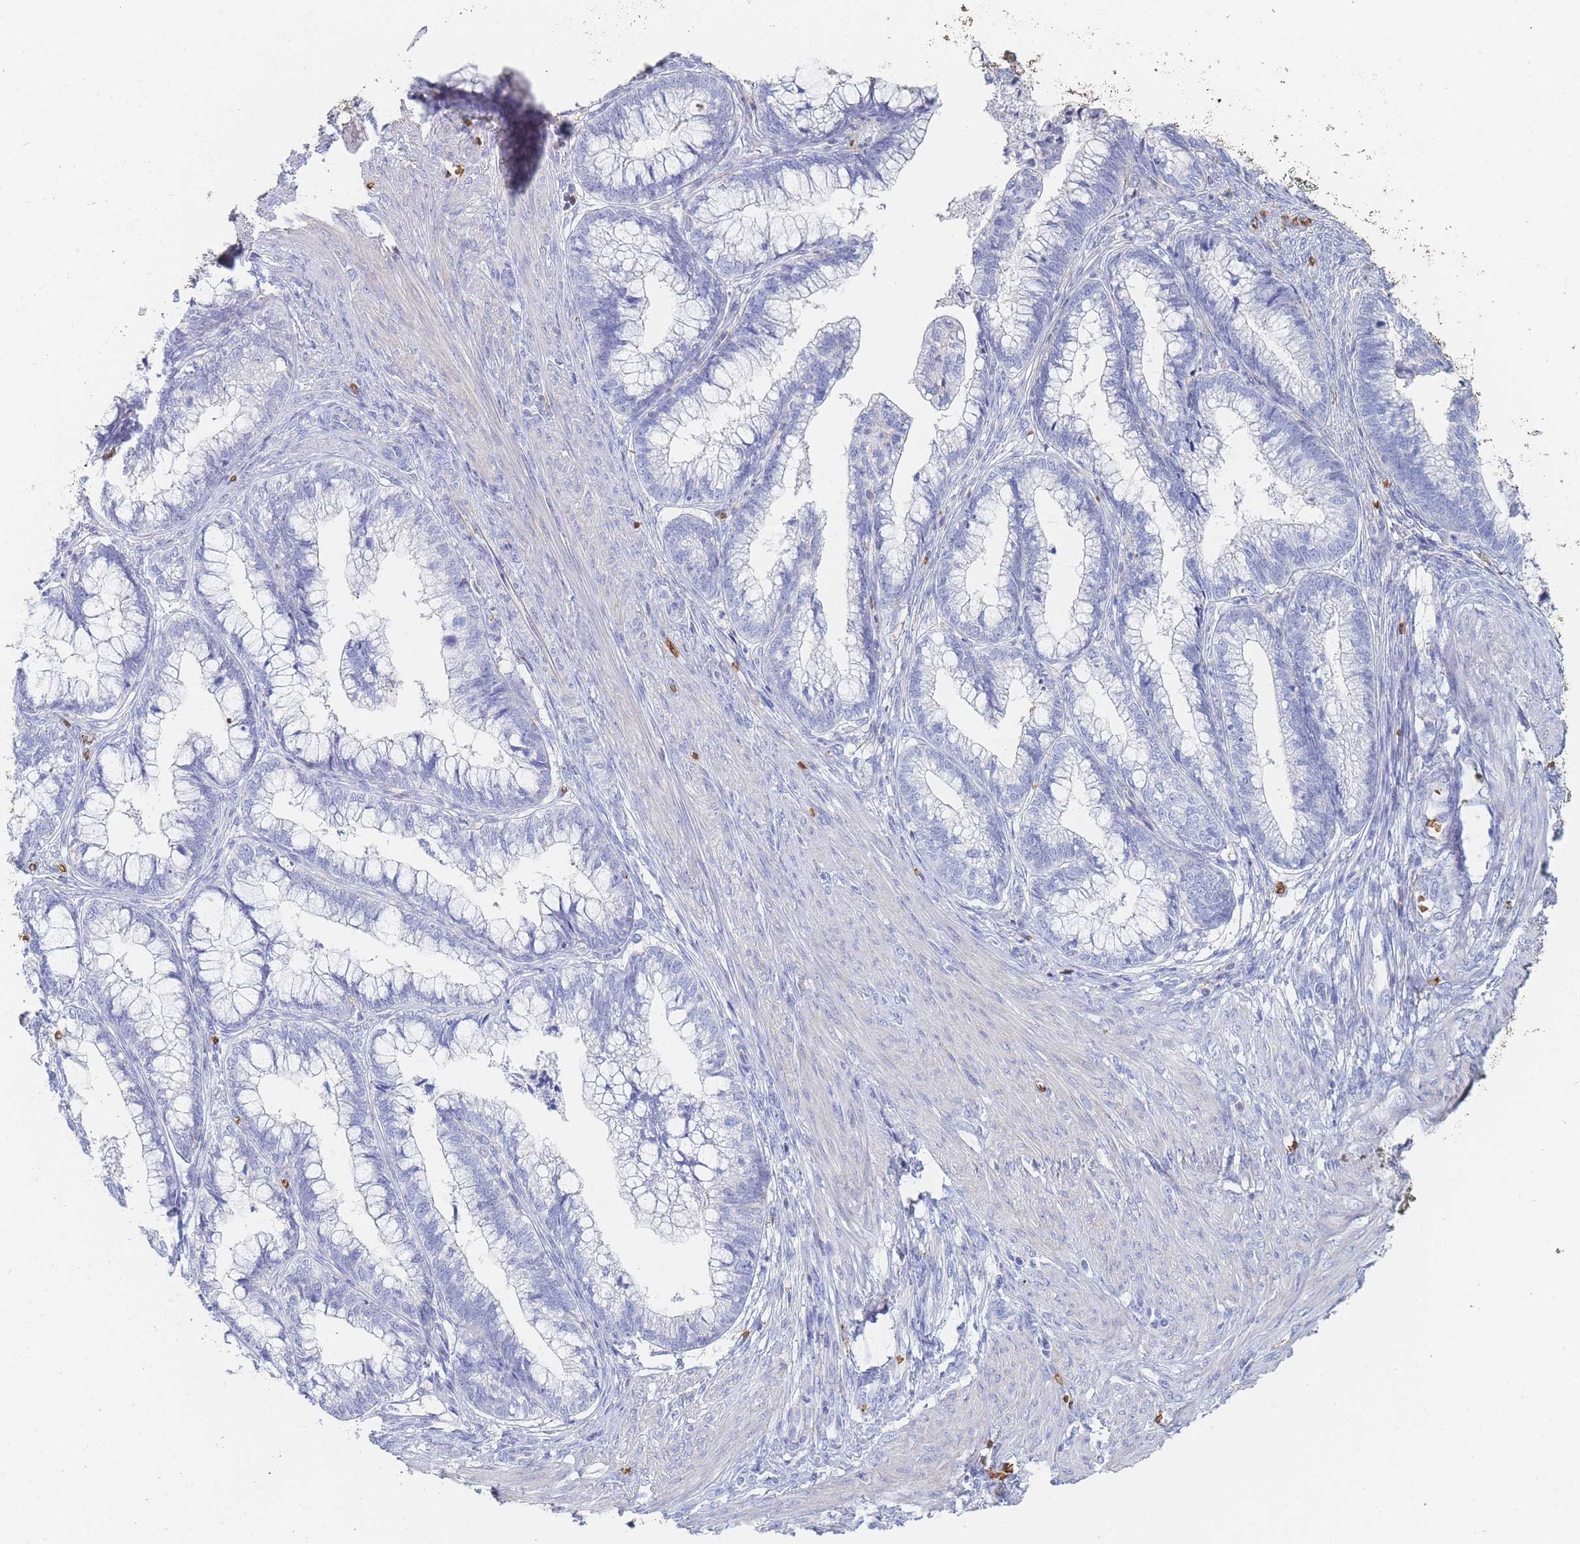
{"staining": {"intensity": "negative", "quantity": "none", "location": "none"}, "tissue": "cervical cancer", "cell_type": "Tumor cells", "image_type": "cancer", "snomed": [{"axis": "morphology", "description": "Adenocarcinoma, NOS"}, {"axis": "topography", "description": "Cervix"}], "caption": "This is an IHC photomicrograph of cervical cancer. There is no positivity in tumor cells.", "gene": "SLC2A1", "patient": {"sex": "female", "age": 44}}